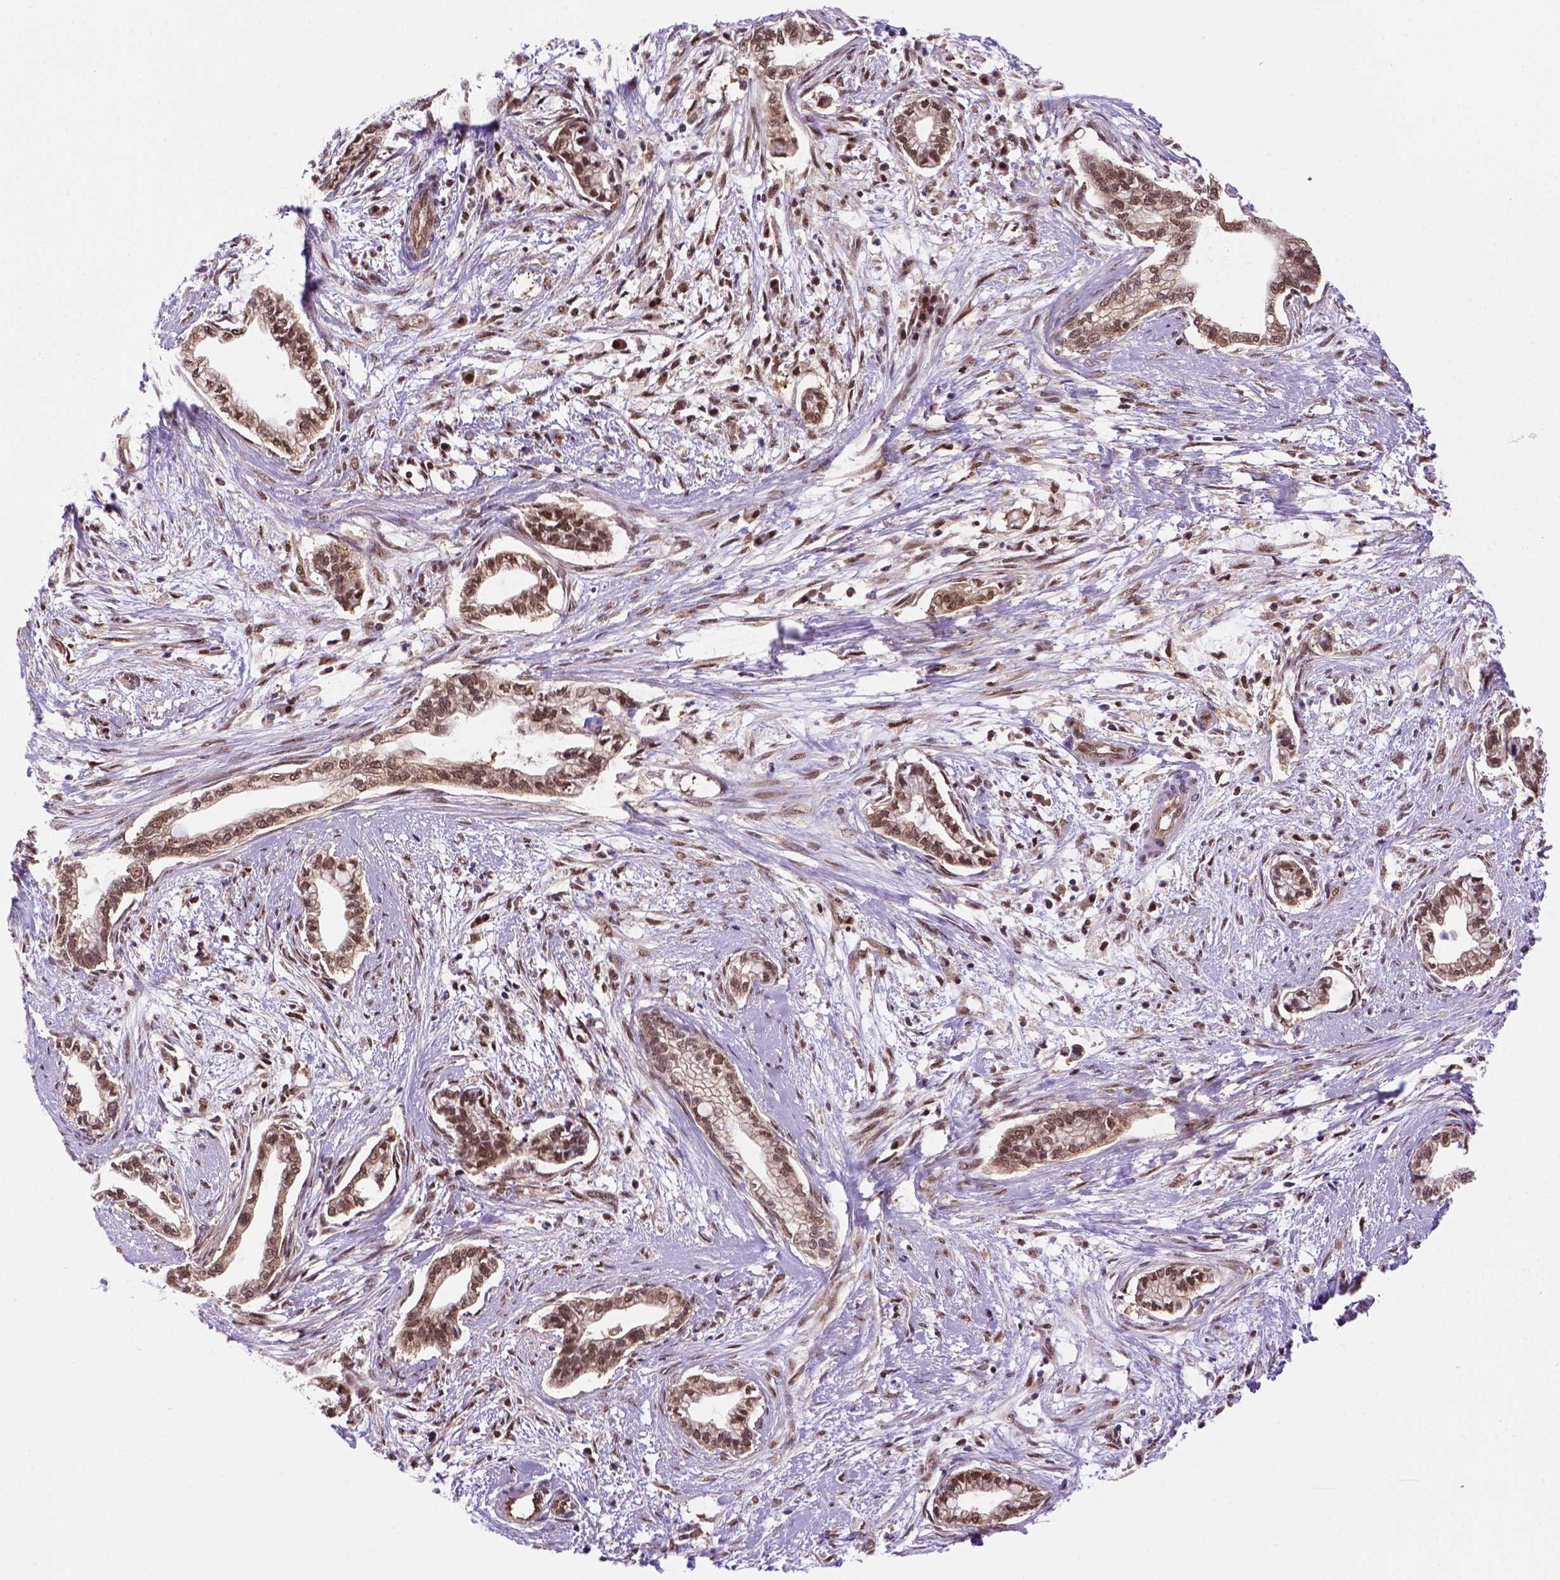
{"staining": {"intensity": "moderate", "quantity": ">75%", "location": "cytoplasmic/membranous,nuclear"}, "tissue": "cervical cancer", "cell_type": "Tumor cells", "image_type": "cancer", "snomed": [{"axis": "morphology", "description": "Adenocarcinoma, NOS"}, {"axis": "topography", "description": "Cervix"}], "caption": "A histopathology image of human cervical cancer (adenocarcinoma) stained for a protein demonstrates moderate cytoplasmic/membranous and nuclear brown staining in tumor cells.", "gene": "PSMC2", "patient": {"sex": "female", "age": 62}}